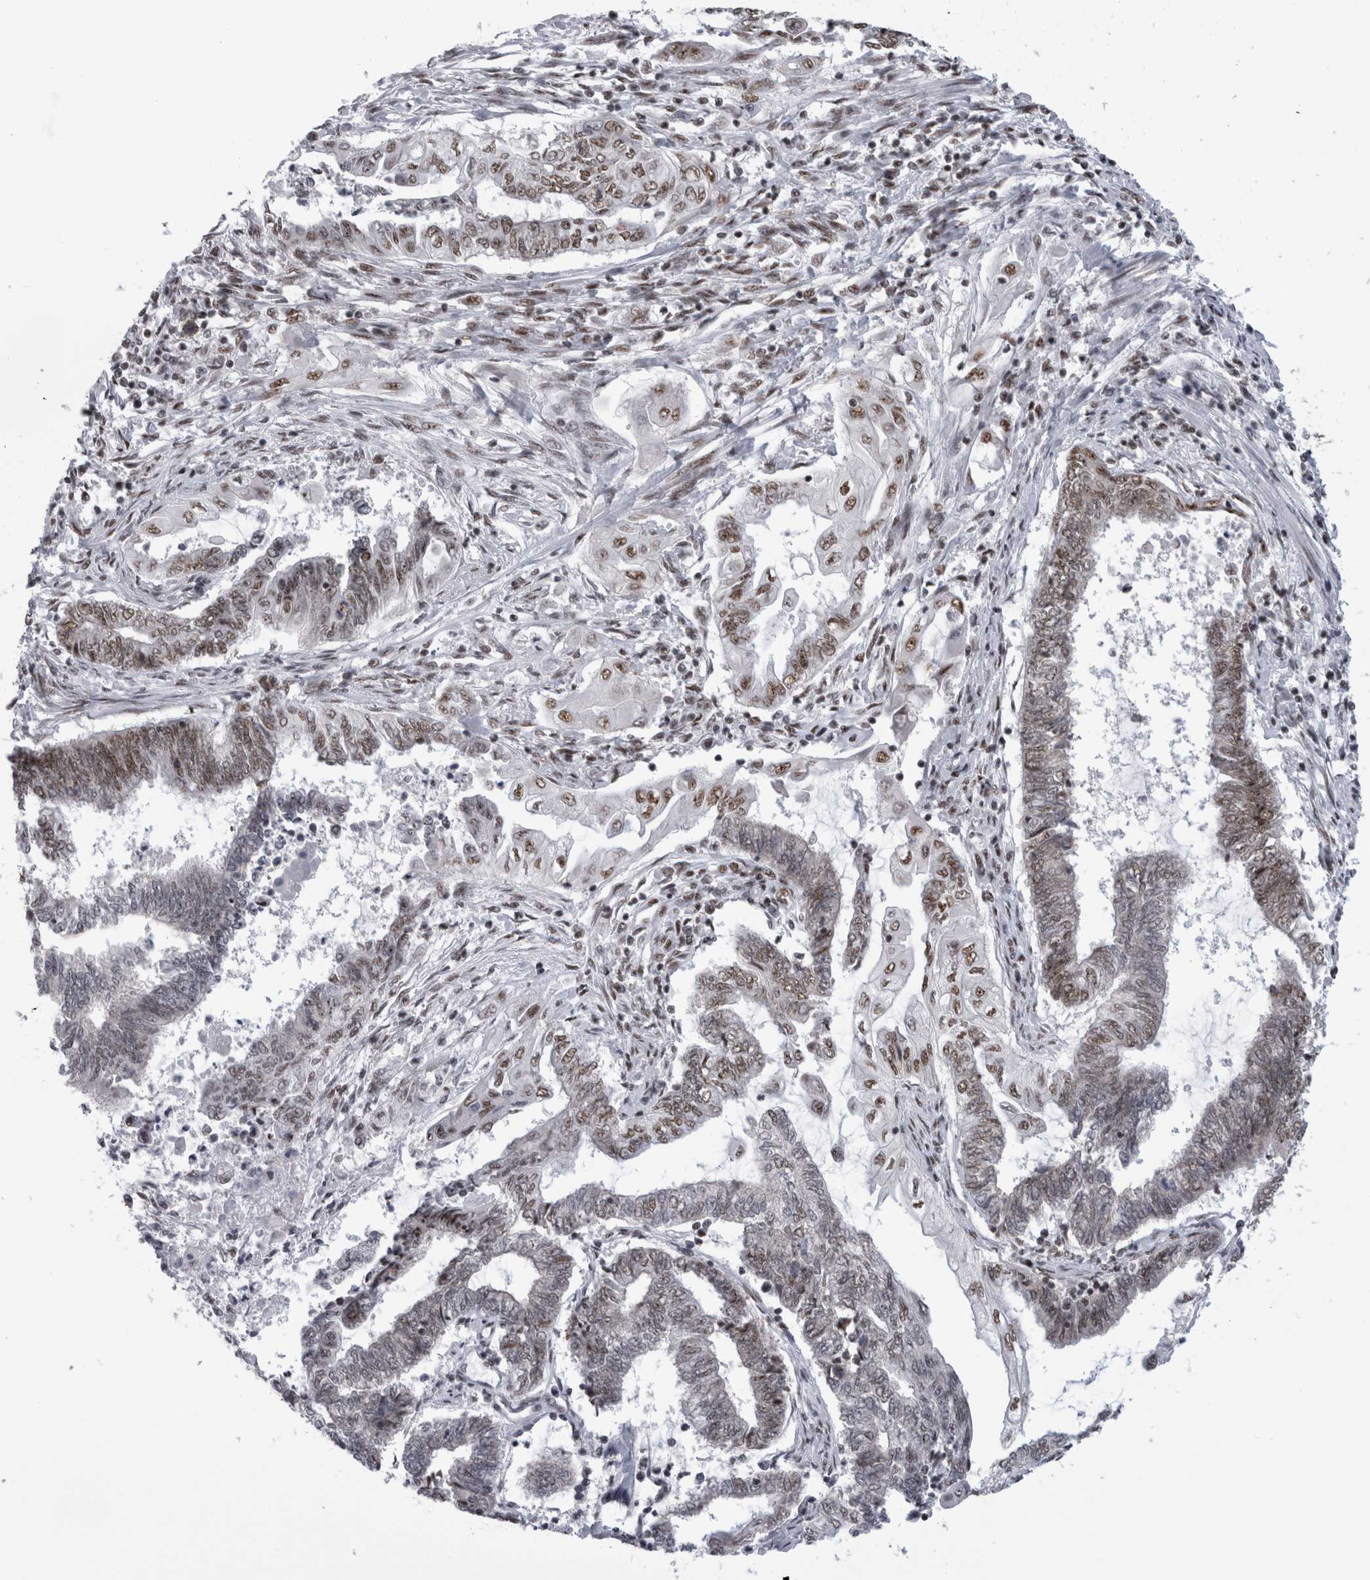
{"staining": {"intensity": "weak", "quantity": "25%-75%", "location": "nuclear"}, "tissue": "endometrial cancer", "cell_type": "Tumor cells", "image_type": "cancer", "snomed": [{"axis": "morphology", "description": "Adenocarcinoma, NOS"}, {"axis": "topography", "description": "Uterus"}, {"axis": "topography", "description": "Endometrium"}], "caption": "This is an image of immunohistochemistry (IHC) staining of adenocarcinoma (endometrial), which shows weak staining in the nuclear of tumor cells.", "gene": "CDK11A", "patient": {"sex": "female", "age": 70}}